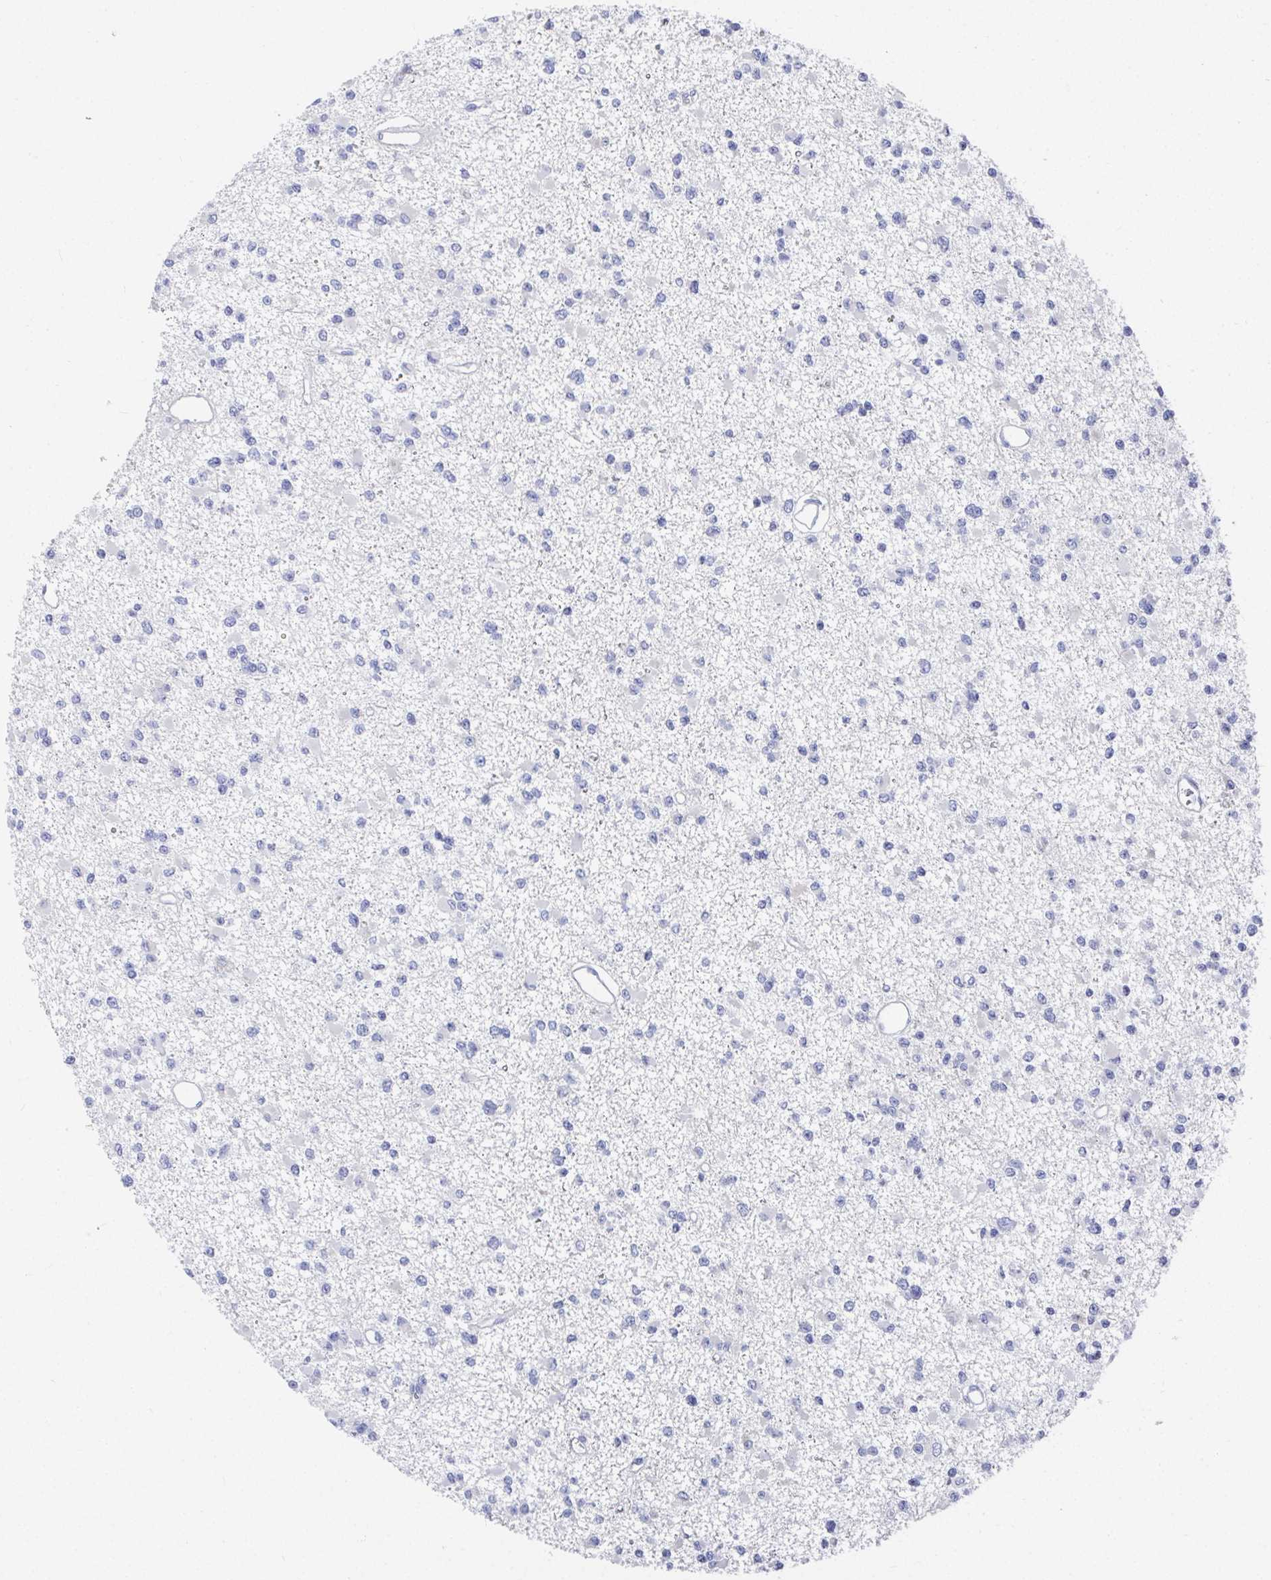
{"staining": {"intensity": "negative", "quantity": "none", "location": "none"}, "tissue": "glioma", "cell_type": "Tumor cells", "image_type": "cancer", "snomed": [{"axis": "morphology", "description": "Glioma, malignant, Low grade"}, {"axis": "topography", "description": "Brain"}], "caption": "This is an IHC image of glioma. There is no staining in tumor cells.", "gene": "GRIA1", "patient": {"sex": "female", "age": 22}}